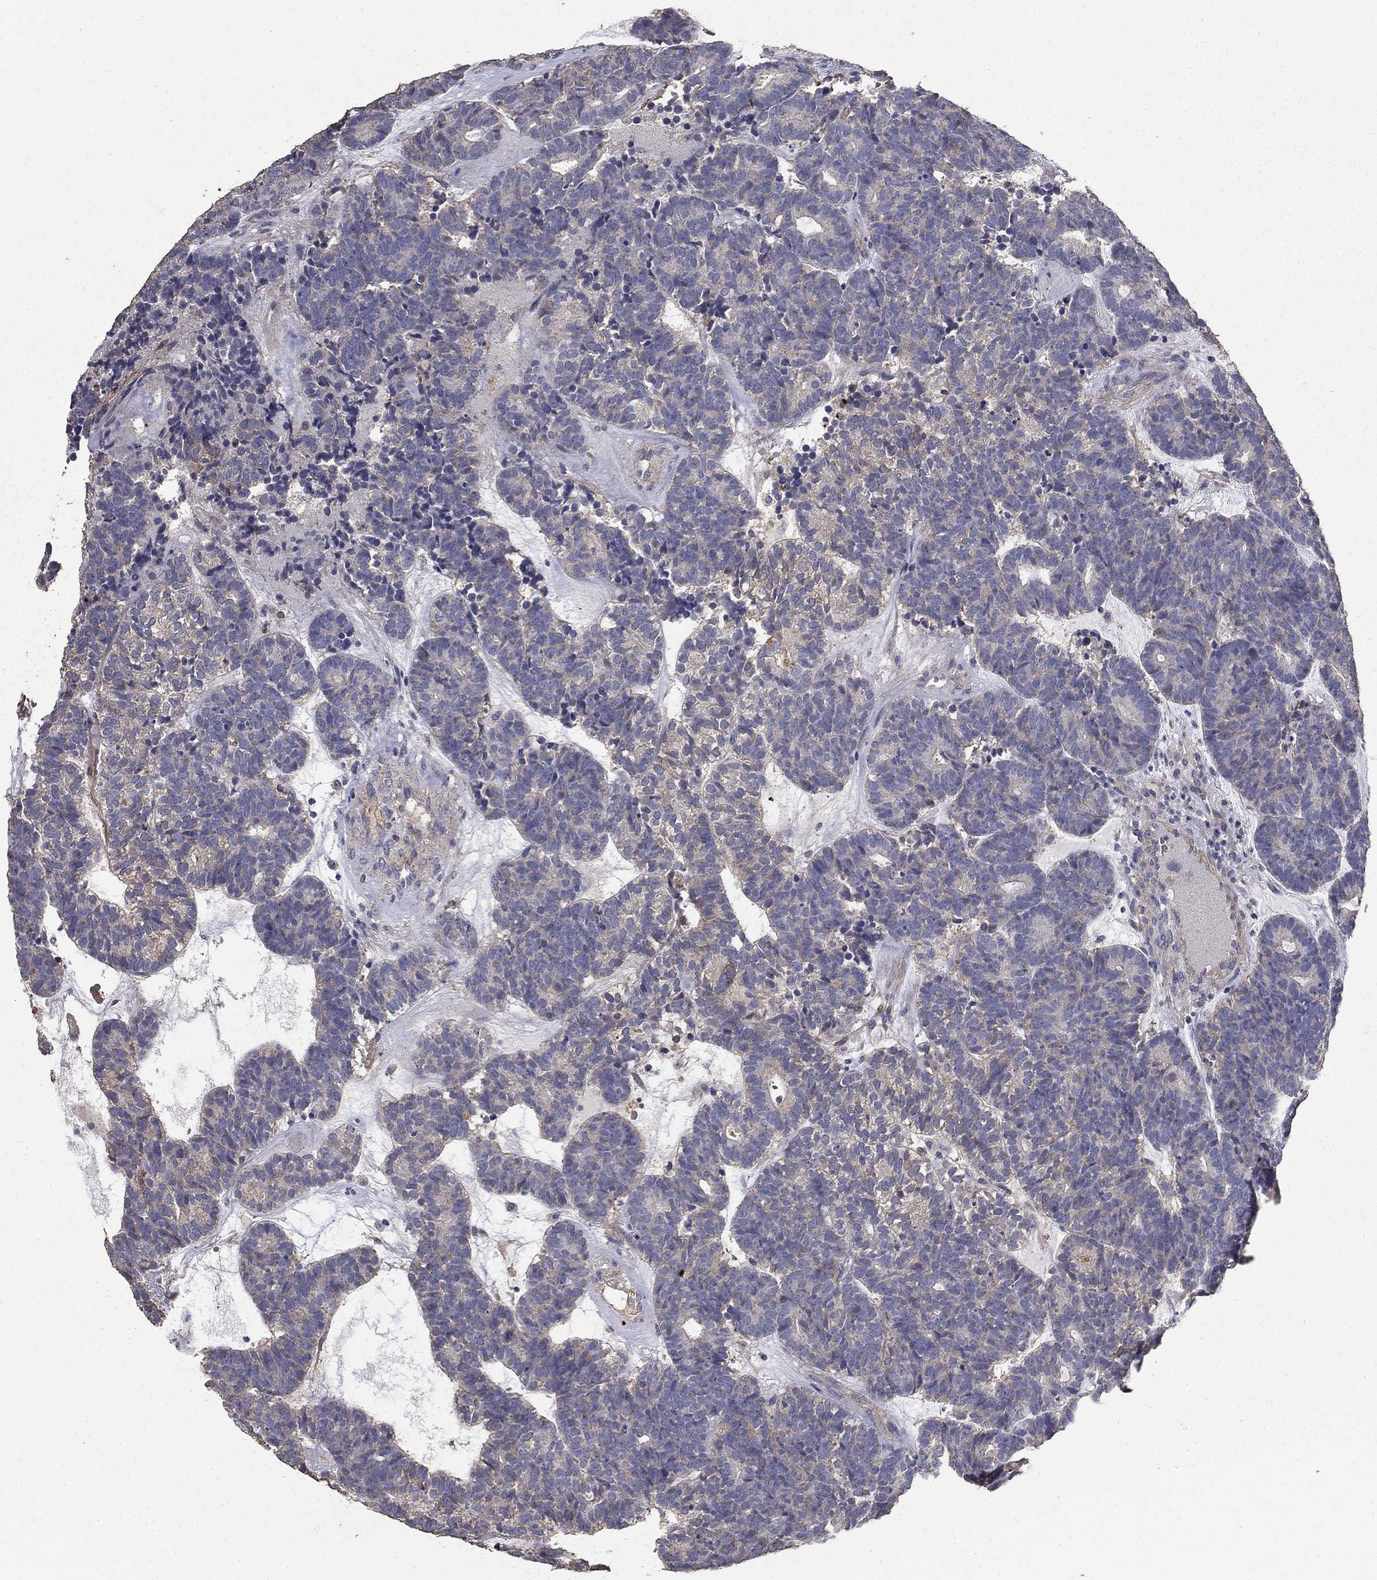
{"staining": {"intensity": "weak", "quantity": "<25%", "location": "cytoplasmic/membranous"}, "tissue": "head and neck cancer", "cell_type": "Tumor cells", "image_type": "cancer", "snomed": [{"axis": "morphology", "description": "Adenocarcinoma, NOS"}, {"axis": "topography", "description": "Head-Neck"}], "caption": "Tumor cells are negative for brown protein staining in head and neck cancer (adenocarcinoma). Brightfield microscopy of immunohistochemistry stained with DAB (brown) and hematoxylin (blue), captured at high magnification.", "gene": "MPP2", "patient": {"sex": "female", "age": 81}}